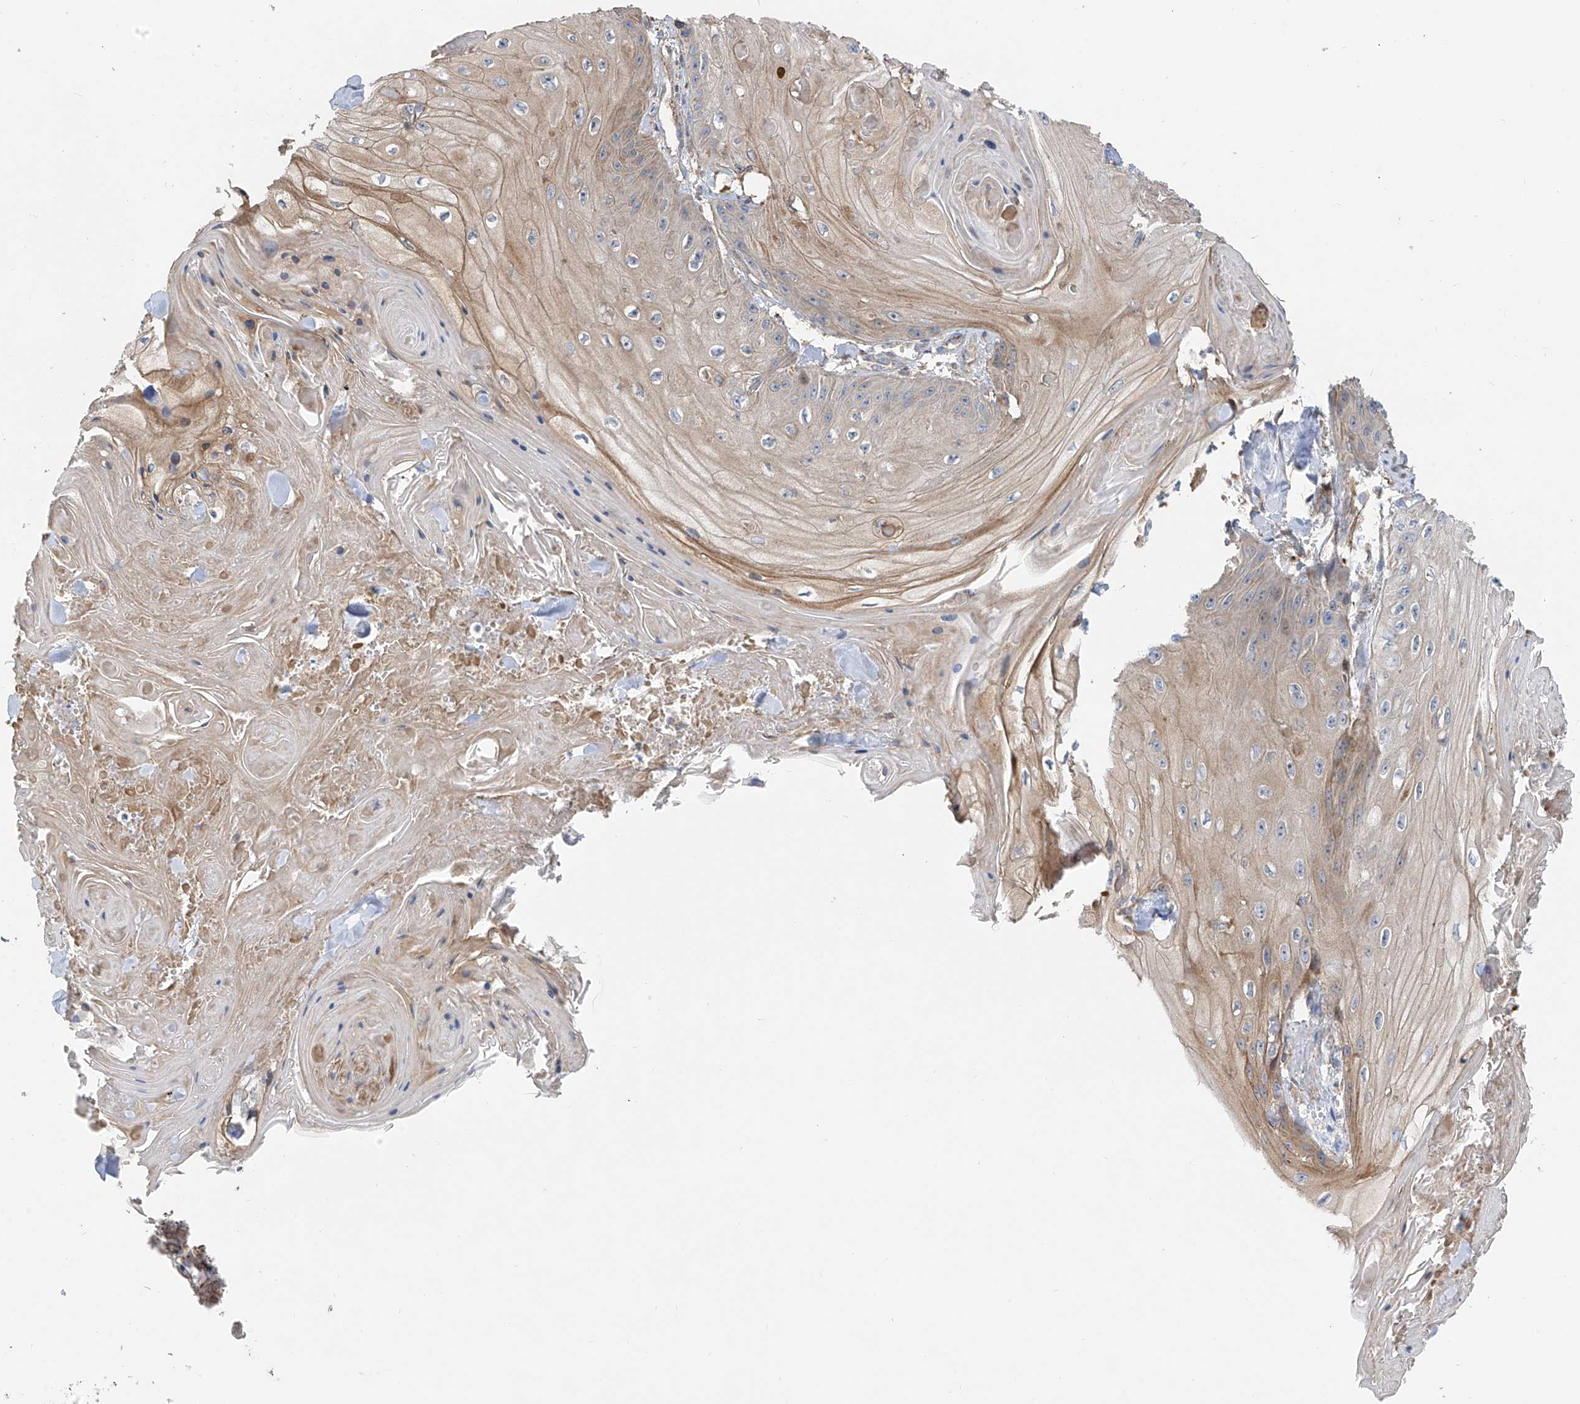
{"staining": {"intensity": "weak", "quantity": ">75%", "location": "cytoplasmic/membranous"}, "tissue": "skin cancer", "cell_type": "Tumor cells", "image_type": "cancer", "snomed": [{"axis": "morphology", "description": "Squamous cell carcinoma, NOS"}, {"axis": "topography", "description": "Skin"}], "caption": "Human skin squamous cell carcinoma stained with a brown dye reveals weak cytoplasmic/membranous positive positivity in approximately >75% of tumor cells.", "gene": "SLC43A3", "patient": {"sex": "male", "age": 74}}